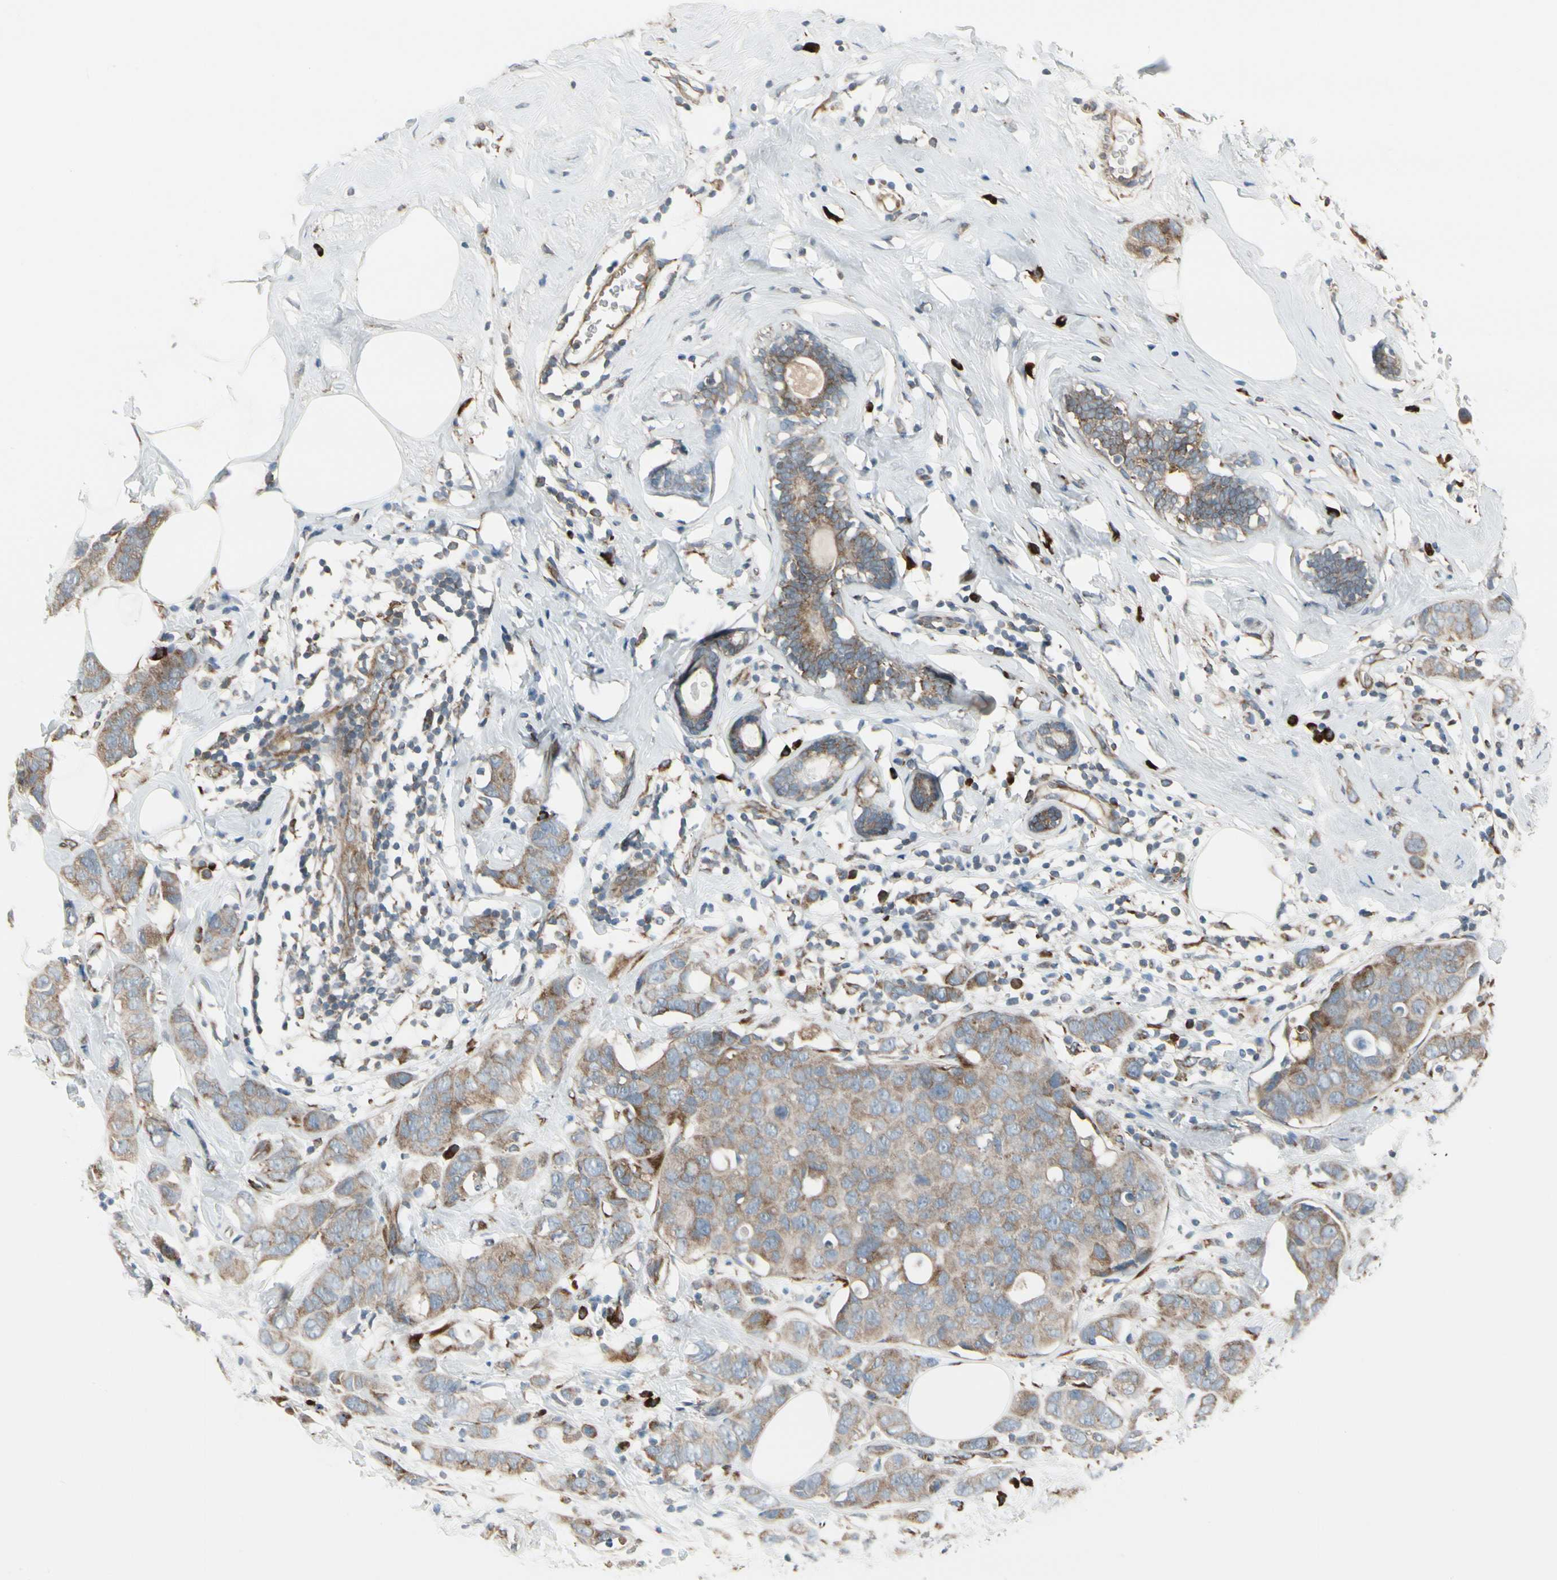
{"staining": {"intensity": "weak", "quantity": ">75%", "location": "cytoplasmic/membranous"}, "tissue": "breast cancer", "cell_type": "Tumor cells", "image_type": "cancer", "snomed": [{"axis": "morphology", "description": "Normal tissue, NOS"}, {"axis": "morphology", "description": "Duct carcinoma"}, {"axis": "topography", "description": "Breast"}], "caption": "Weak cytoplasmic/membranous staining is appreciated in approximately >75% of tumor cells in breast cancer (intraductal carcinoma).", "gene": "FNDC3A", "patient": {"sex": "female", "age": 50}}